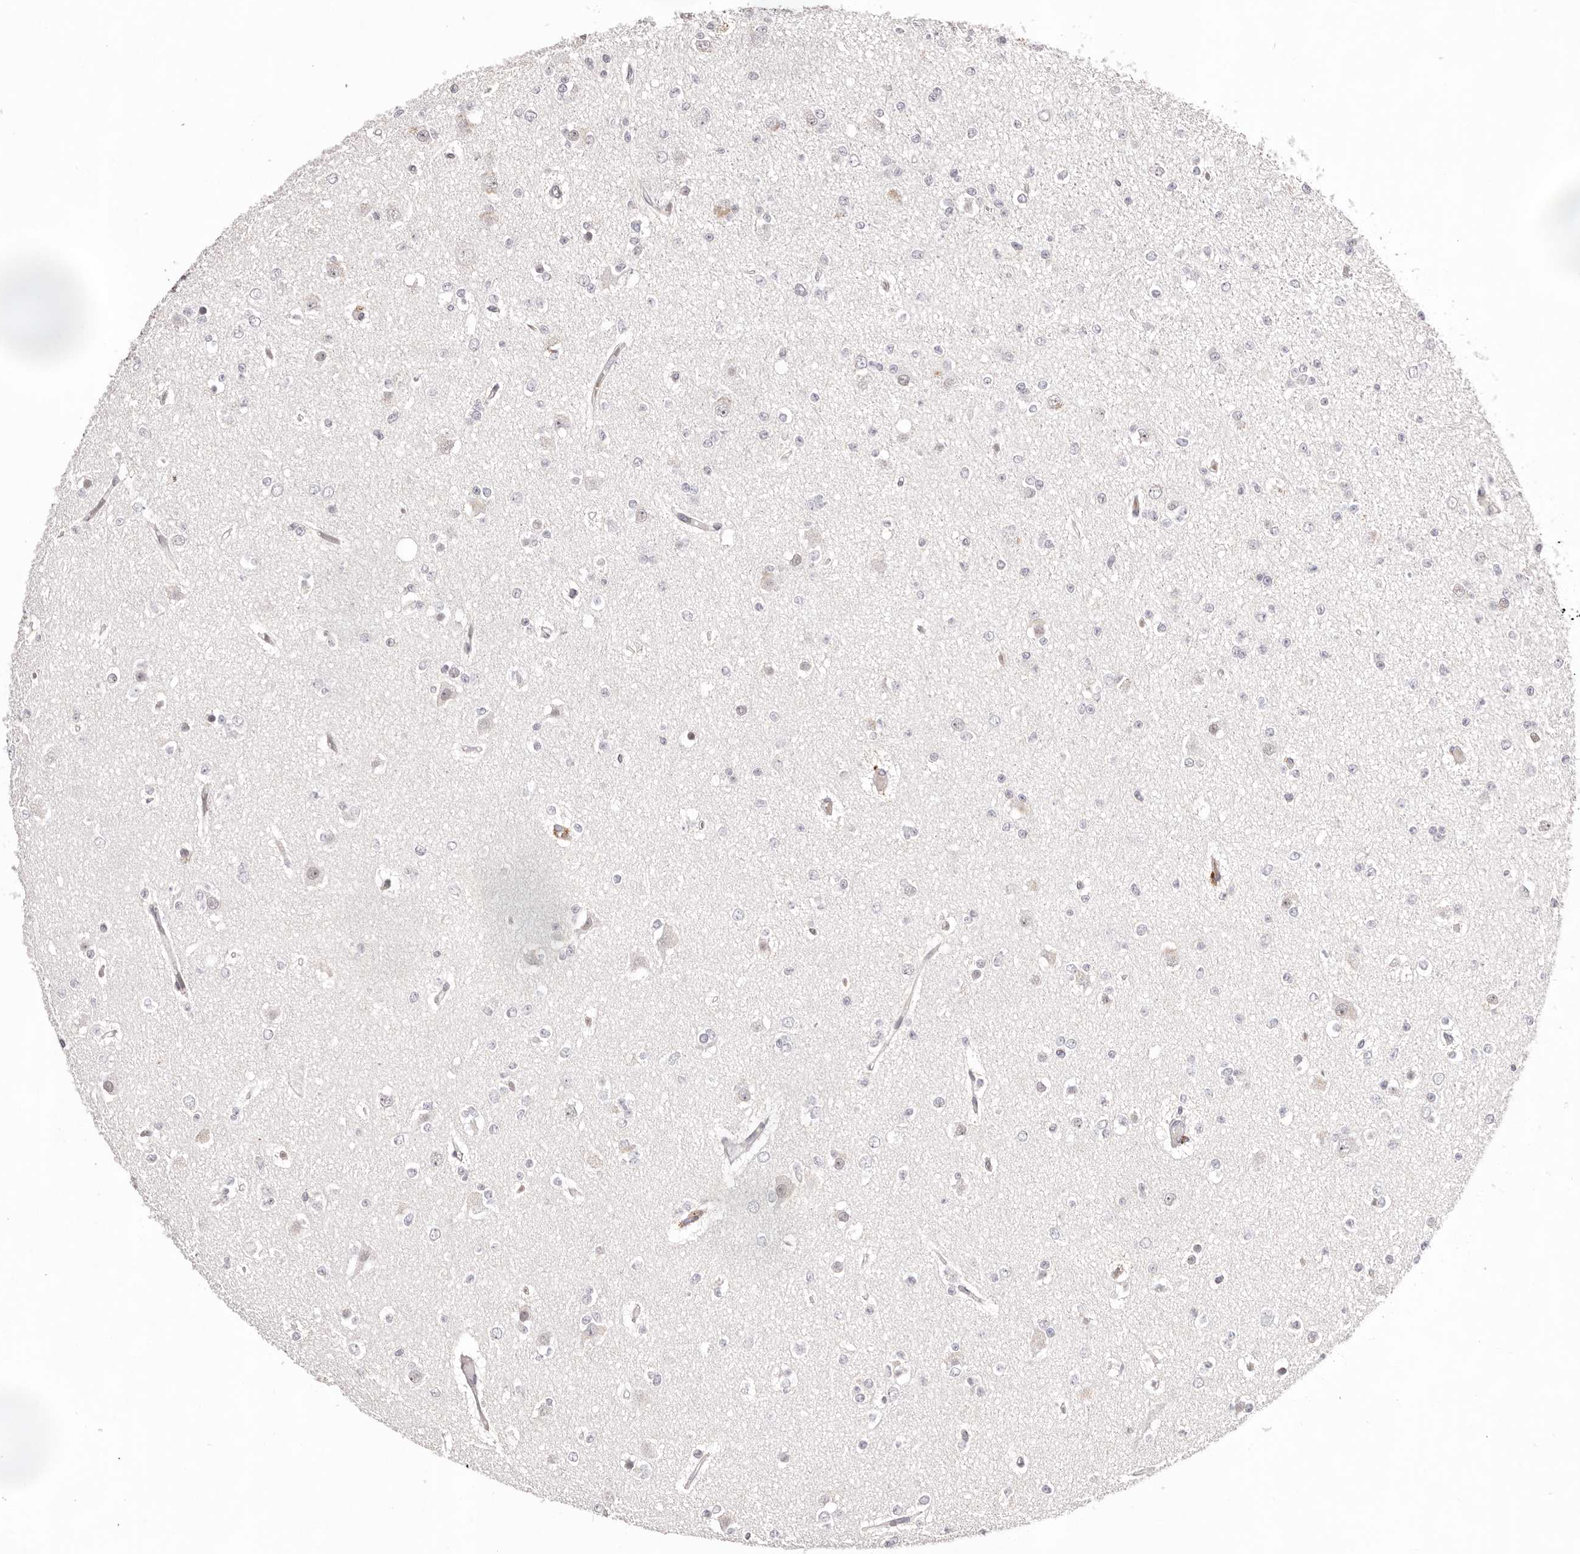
{"staining": {"intensity": "negative", "quantity": "none", "location": "none"}, "tissue": "glioma", "cell_type": "Tumor cells", "image_type": "cancer", "snomed": [{"axis": "morphology", "description": "Glioma, malignant, Low grade"}, {"axis": "topography", "description": "Brain"}], "caption": "This histopathology image is of malignant low-grade glioma stained with immunohistochemistry (IHC) to label a protein in brown with the nuclei are counter-stained blue. There is no staining in tumor cells. (Stains: DAB immunohistochemistry (IHC) with hematoxylin counter stain, Microscopy: brightfield microscopy at high magnification).", "gene": "PCDHB6", "patient": {"sex": "female", "age": 22}}